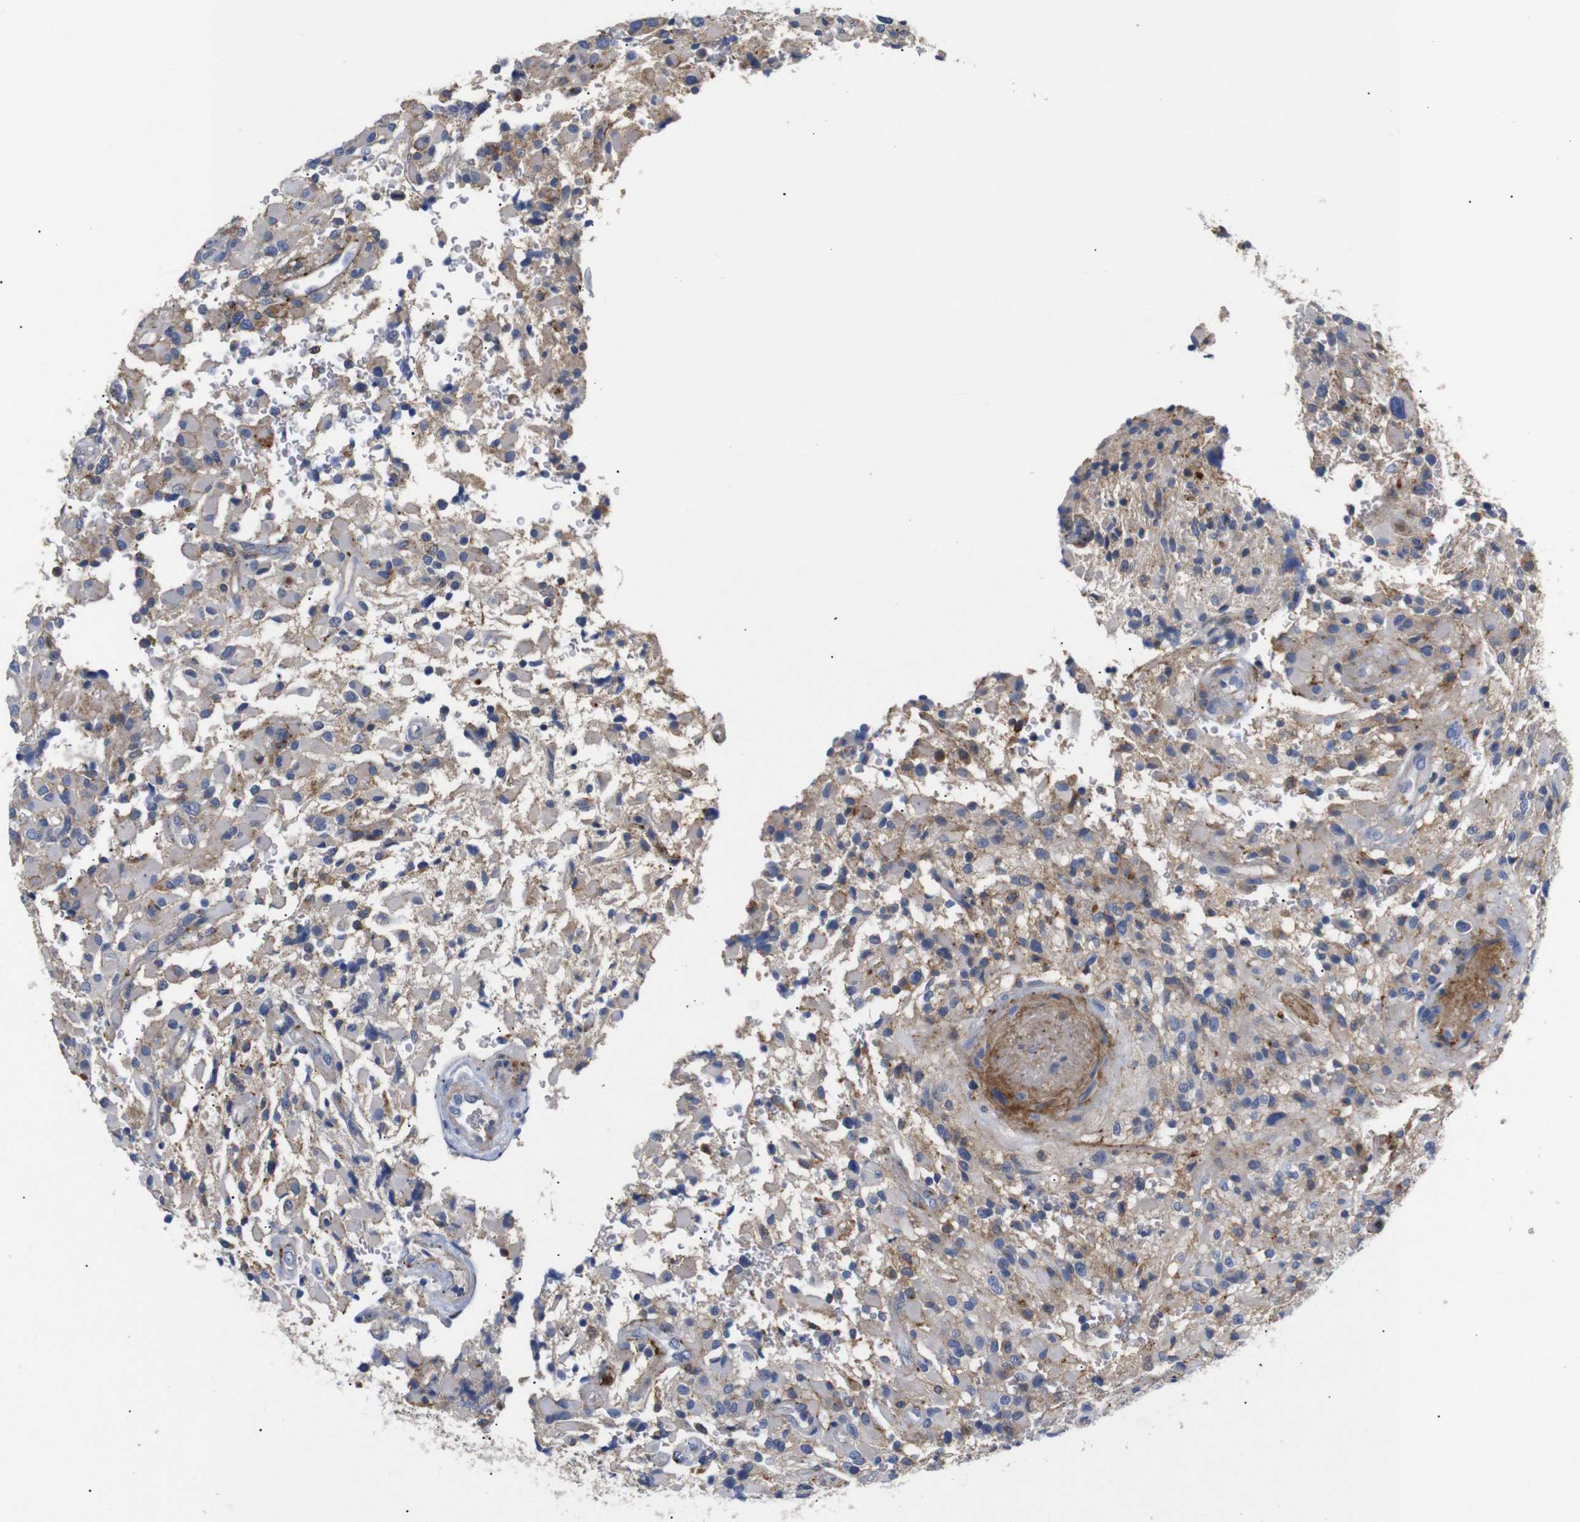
{"staining": {"intensity": "negative", "quantity": "none", "location": "none"}, "tissue": "glioma", "cell_type": "Tumor cells", "image_type": "cancer", "snomed": [{"axis": "morphology", "description": "Glioma, malignant, High grade"}, {"axis": "topography", "description": "Brain"}], "caption": "The immunohistochemistry micrograph has no significant expression in tumor cells of glioma tissue.", "gene": "SDCBP", "patient": {"sex": "male", "age": 71}}